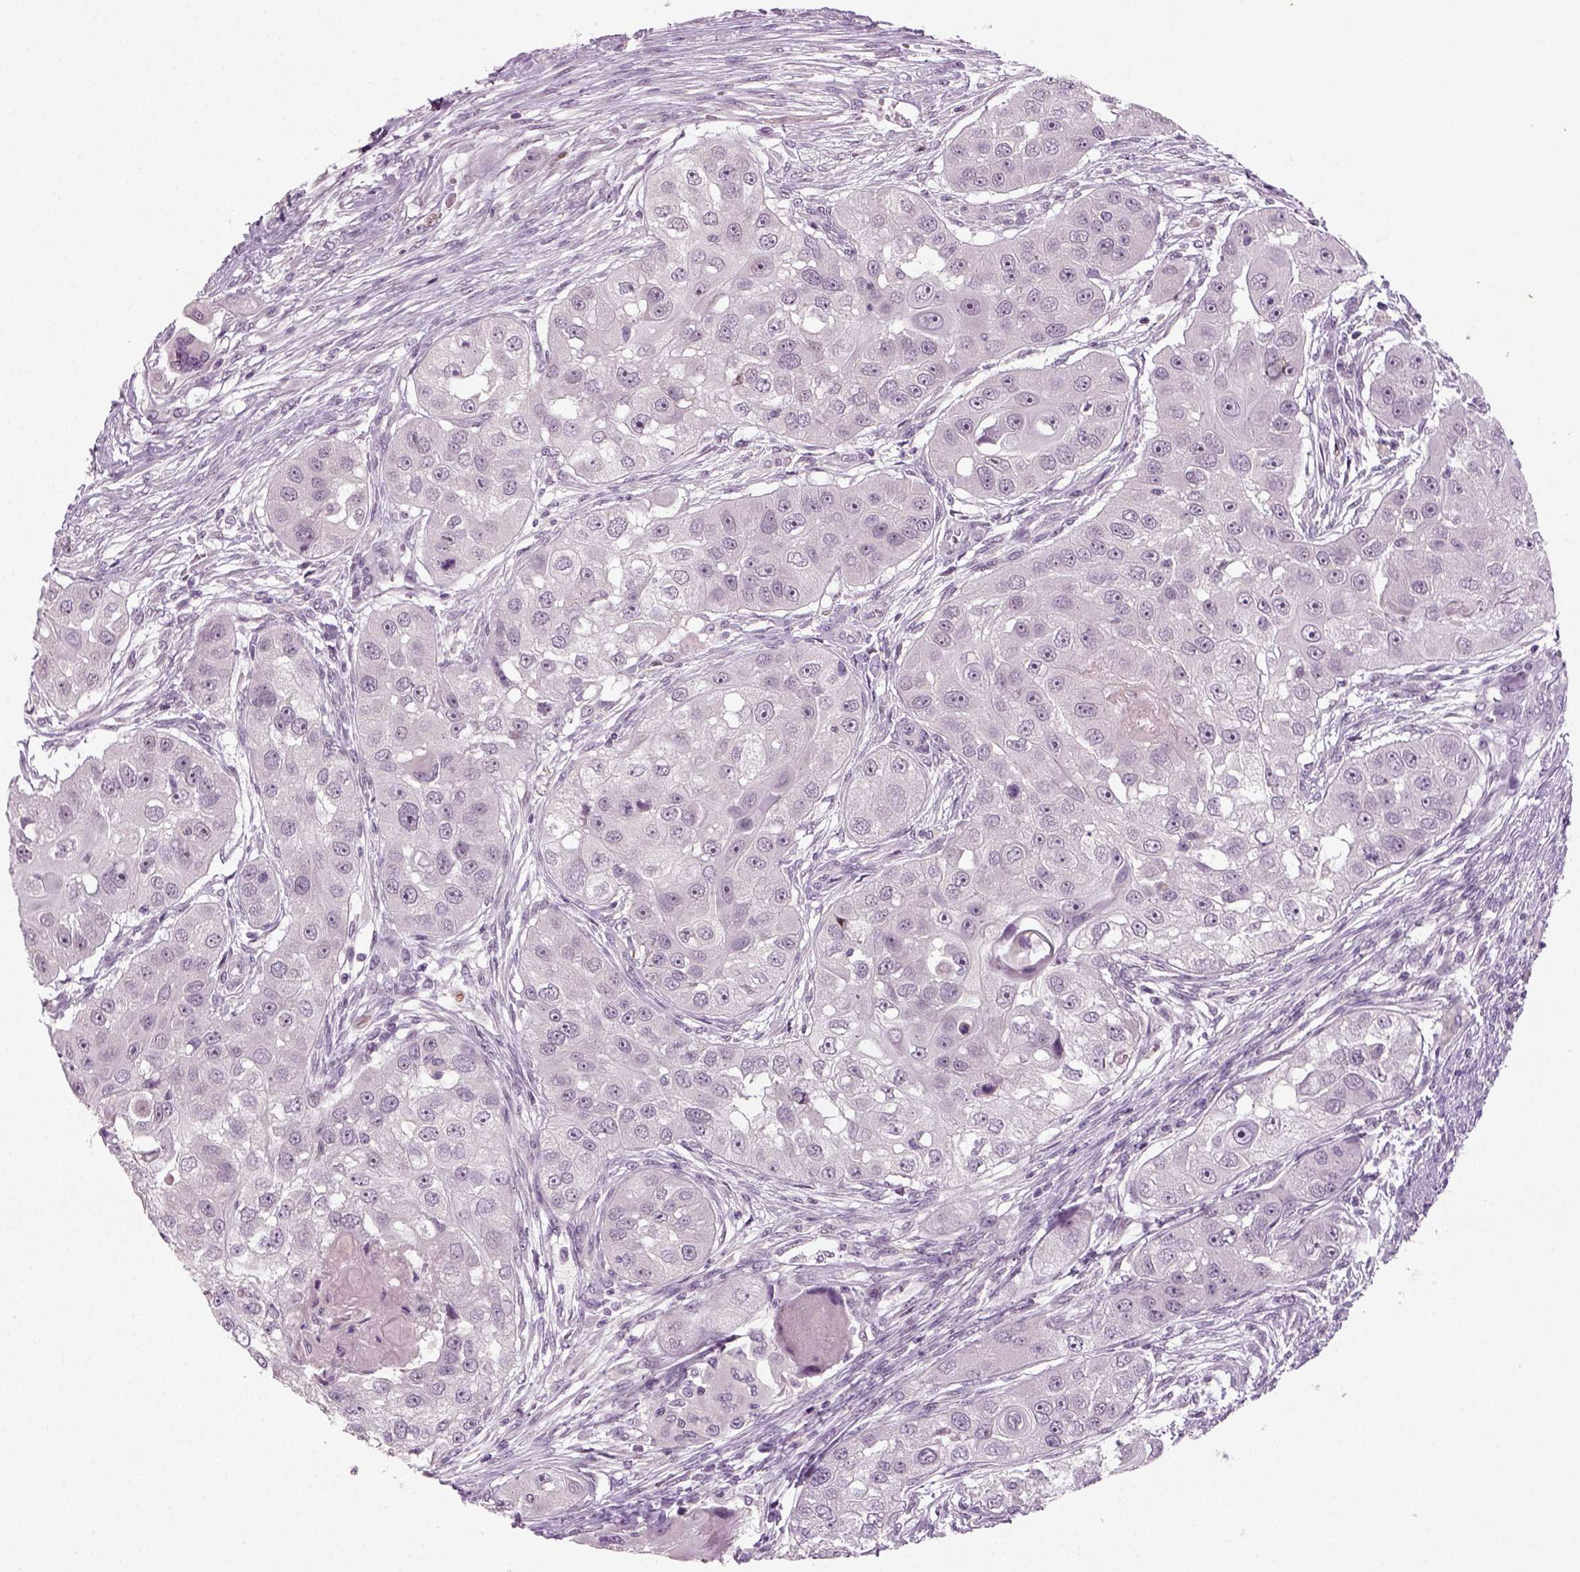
{"staining": {"intensity": "negative", "quantity": "none", "location": "none"}, "tissue": "head and neck cancer", "cell_type": "Tumor cells", "image_type": "cancer", "snomed": [{"axis": "morphology", "description": "Squamous cell carcinoma, NOS"}, {"axis": "topography", "description": "Head-Neck"}], "caption": "The immunohistochemistry (IHC) image has no significant staining in tumor cells of head and neck squamous cell carcinoma tissue. The staining was performed using DAB (3,3'-diaminobenzidine) to visualize the protein expression in brown, while the nuclei were stained in blue with hematoxylin (Magnification: 20x).", "gene": "SYNGAP1", "patient": {"sex": "male", "age": 51}}